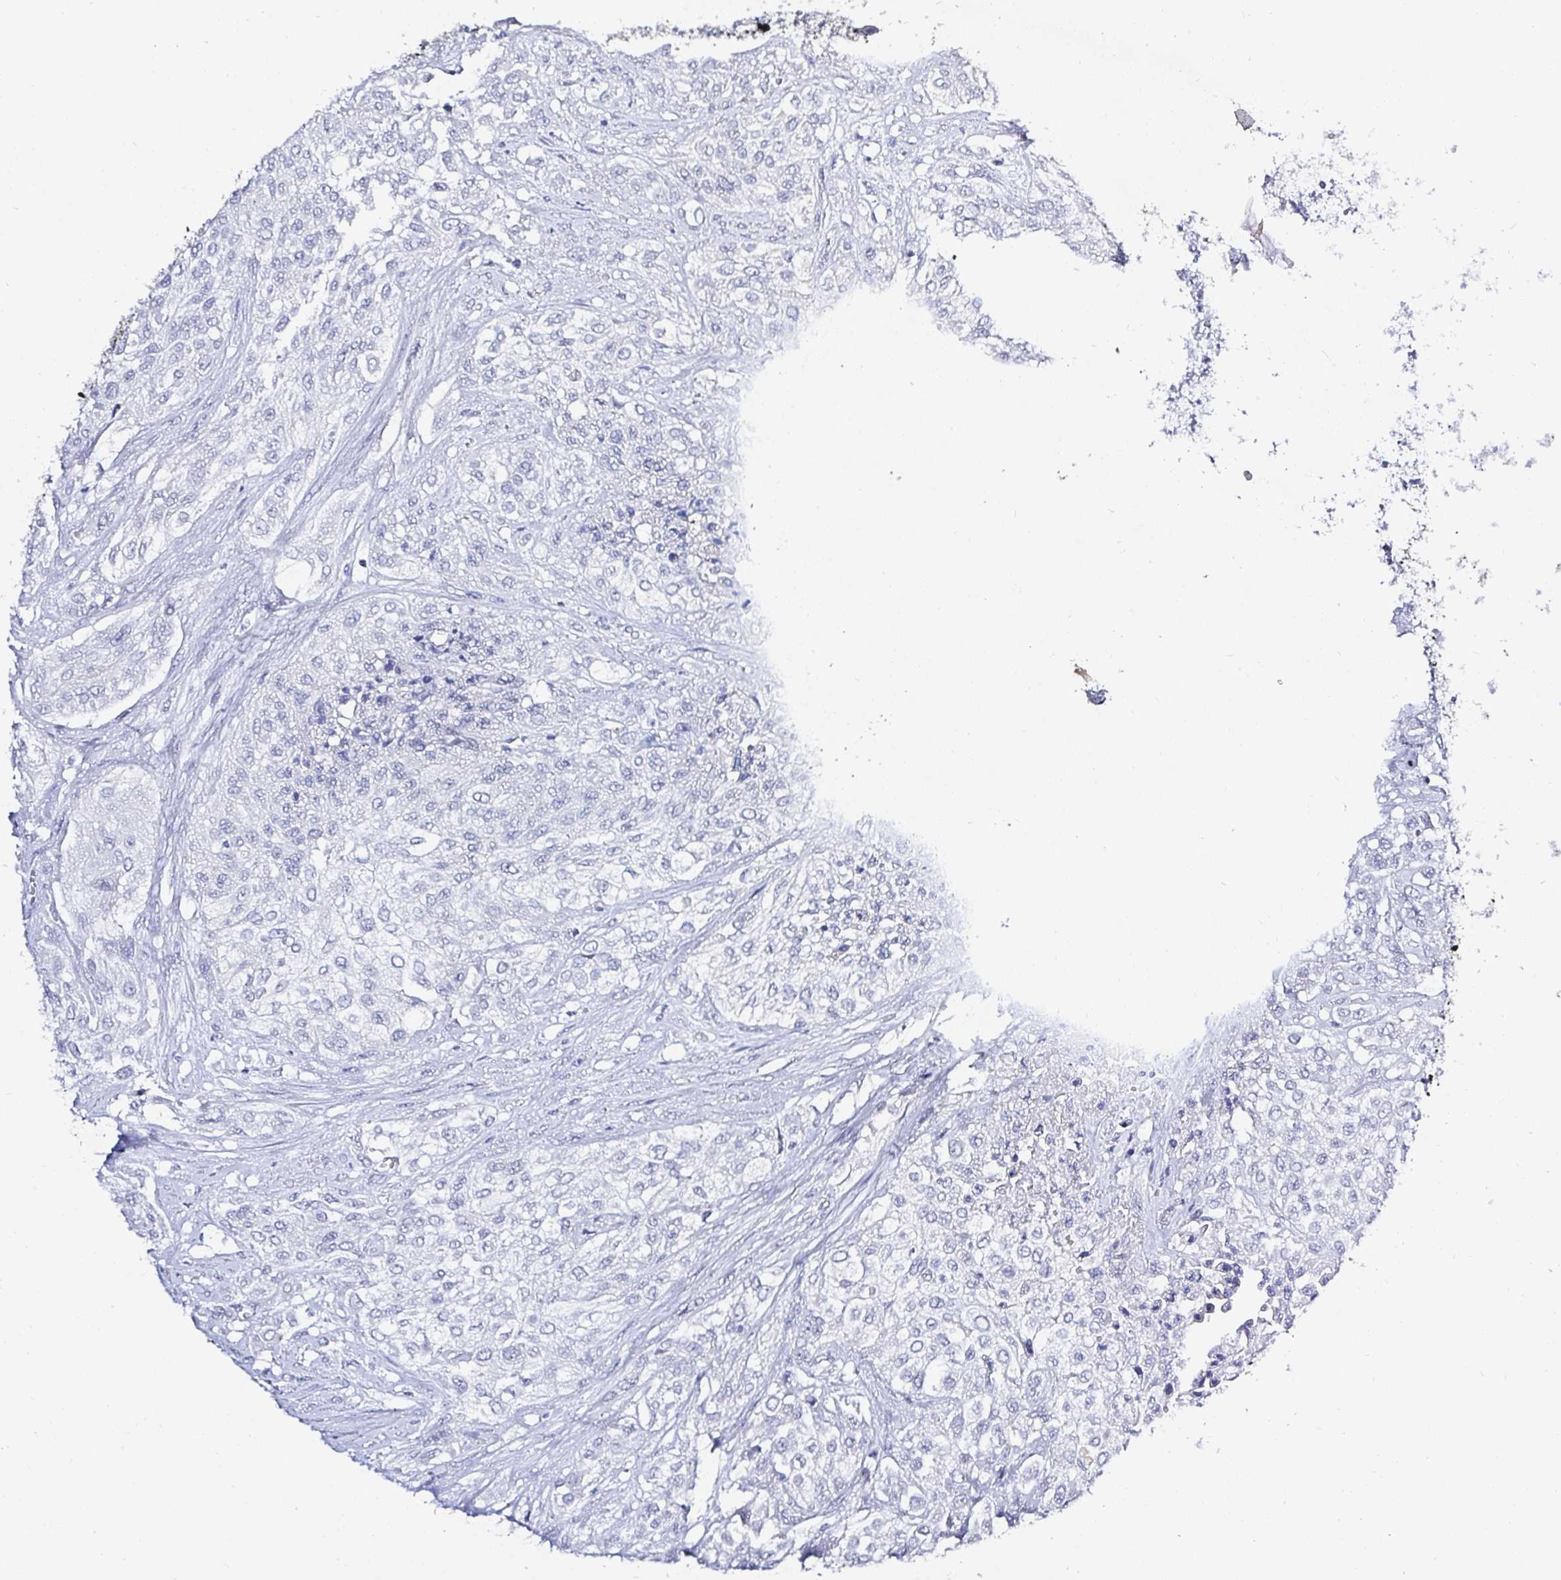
{"staining": {"intensity": "negative", "quantity": "none", "location": "none"}, "tissue": "urothelial cancer", "cell_type": "Tumor cells", "image_type": "cancer", "snomed": [{"axis": "morphology", "description": "Urothelial carcinoma, High grade"}, {"axis": "topography", "description": "Urinary bladder"}], "caption": "High power microscopy photomicrograph of an IHC histopathology image of urothelial cancer, revealing no significant expression in tumor cells.", "gene": "OR10K1", "patient": {"sex": "male", "age": 57}}